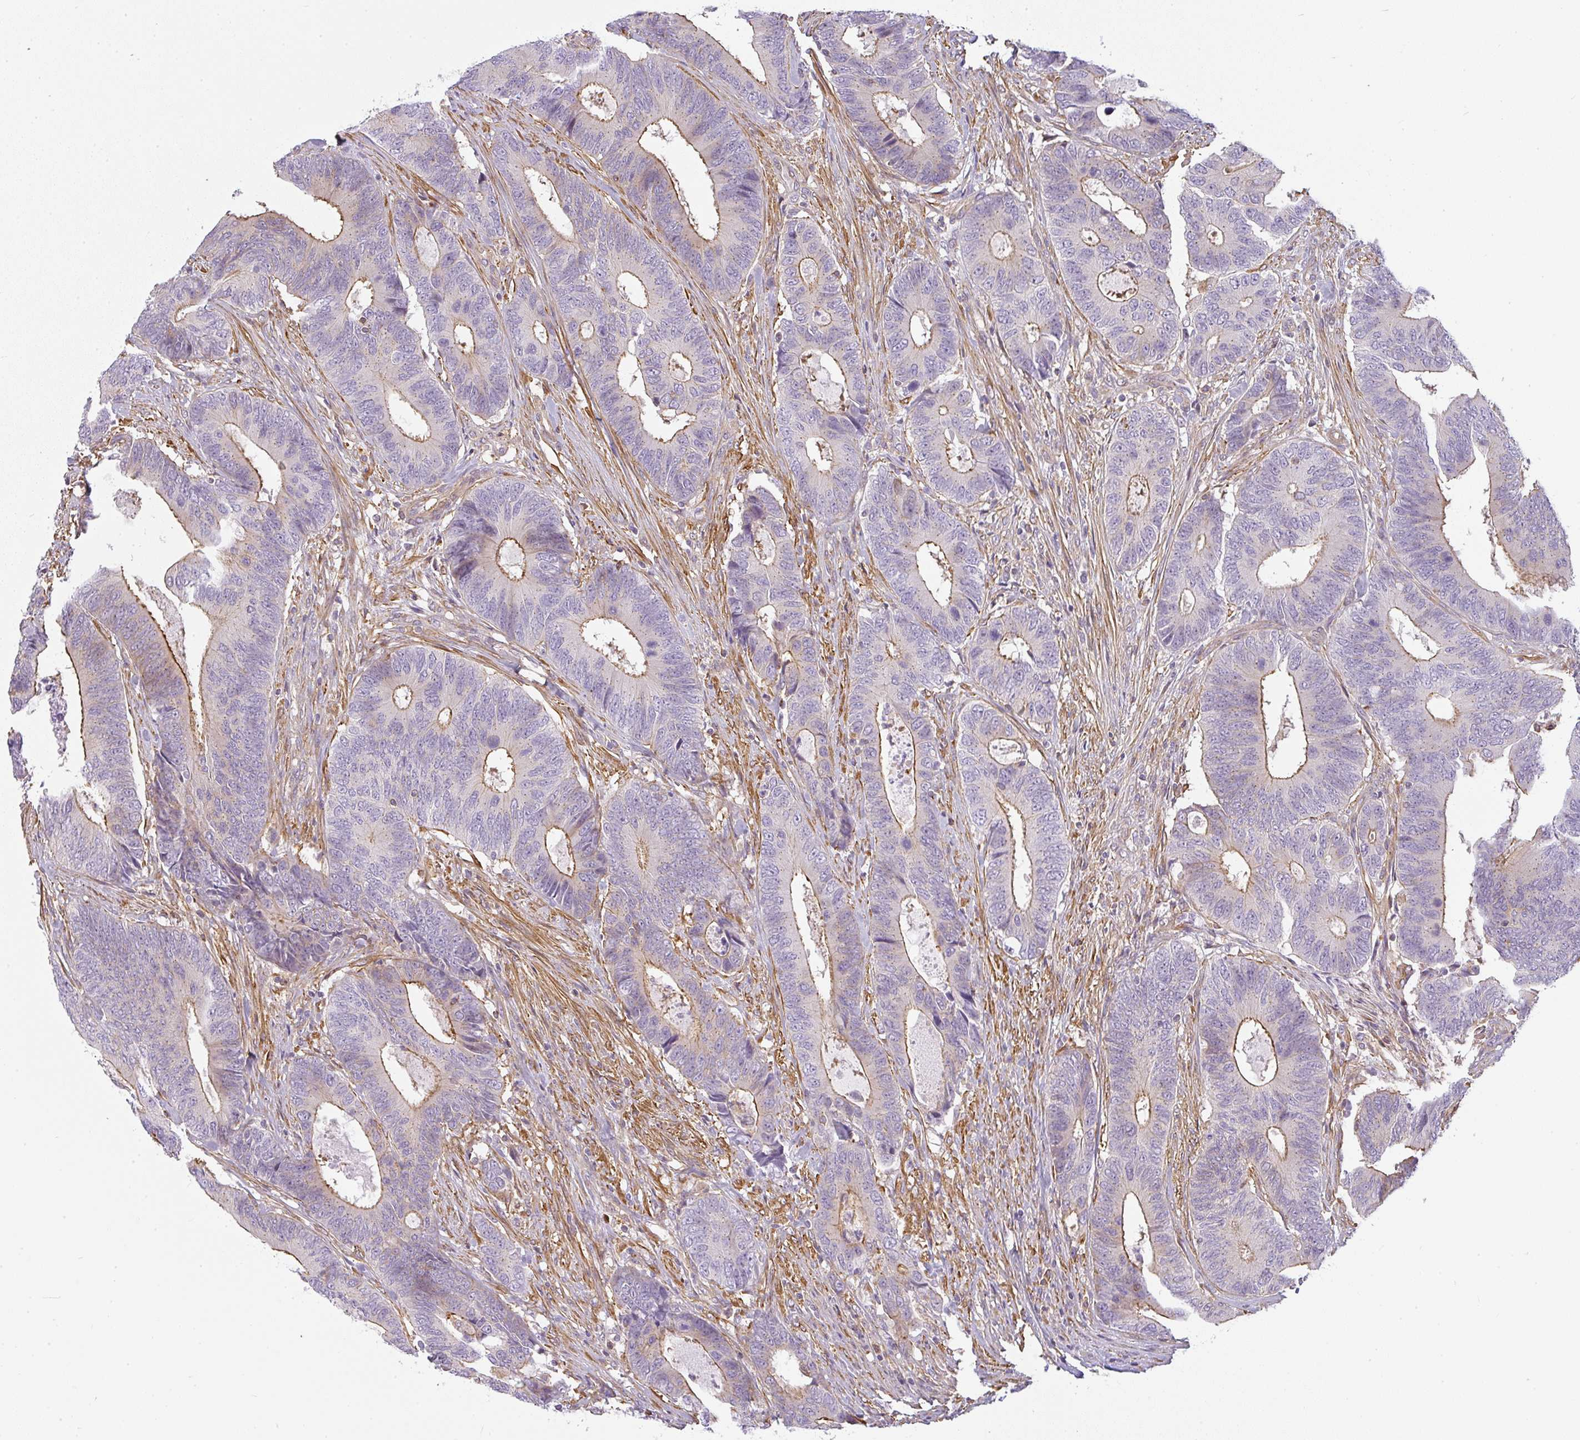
{"staining": {"intensity": "moderate", "quantity": "25%-75%", "location": "cytoplasmic/membranous"}, "tissue": "colorectal cancer", "cell_type": "Tumor cells", "image_type": "cancer", "snomed": [{"axis": "morphology", "description": "Adenocarcinoma, NOS"}, {"axis": "topography", "description": "Colon"}], "caption": "Approximately 25%-75% of tumor cells in colorectal cancer demonstrate moderate cytoplasmic/membranous protein positivity as visualized by brown immunohistochemical staining.", "gene": "SULF1", "patient": {"sex": "male", "age": 87}}